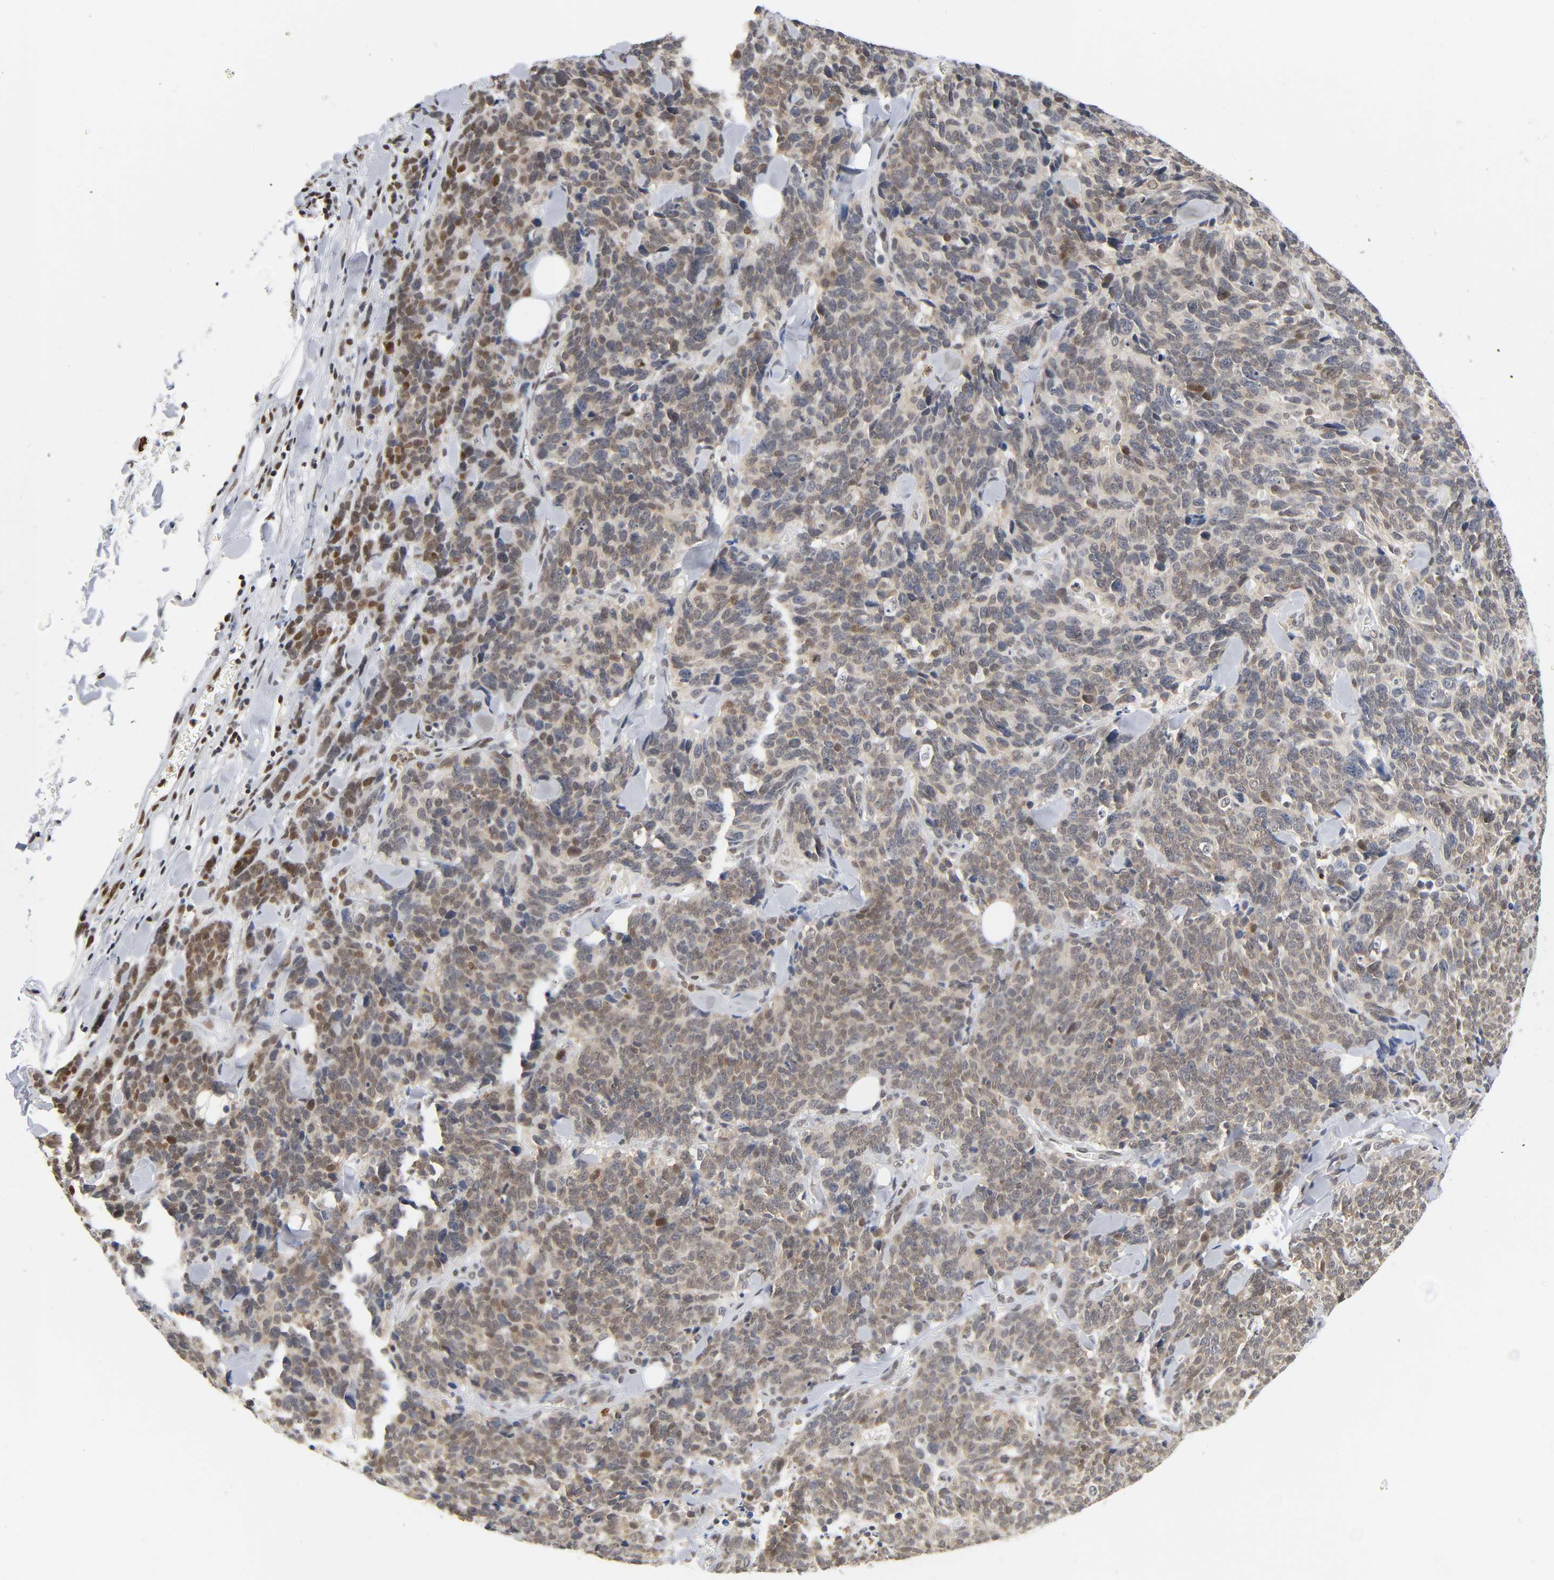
{"staining": {"intensity": "weak", "quantity": ">75%", "location": "nuclear"}, "tissue": "lung cancer", "cell_type": "Tumor cells", "image_type": "cancer", "snomed": [{"axis": "morphology", "description": "Neoplasm, malignant, NOS"}, {"axis": "topography", "description": "Lung"}], "caption": "Human malignant neoplasm (lung) stained with a brown dye reveals weak nuclear positive staining in about >75% of tumor cells.", "gene": "SUMO1", "patient": {"sex": "female", "age": 58}}